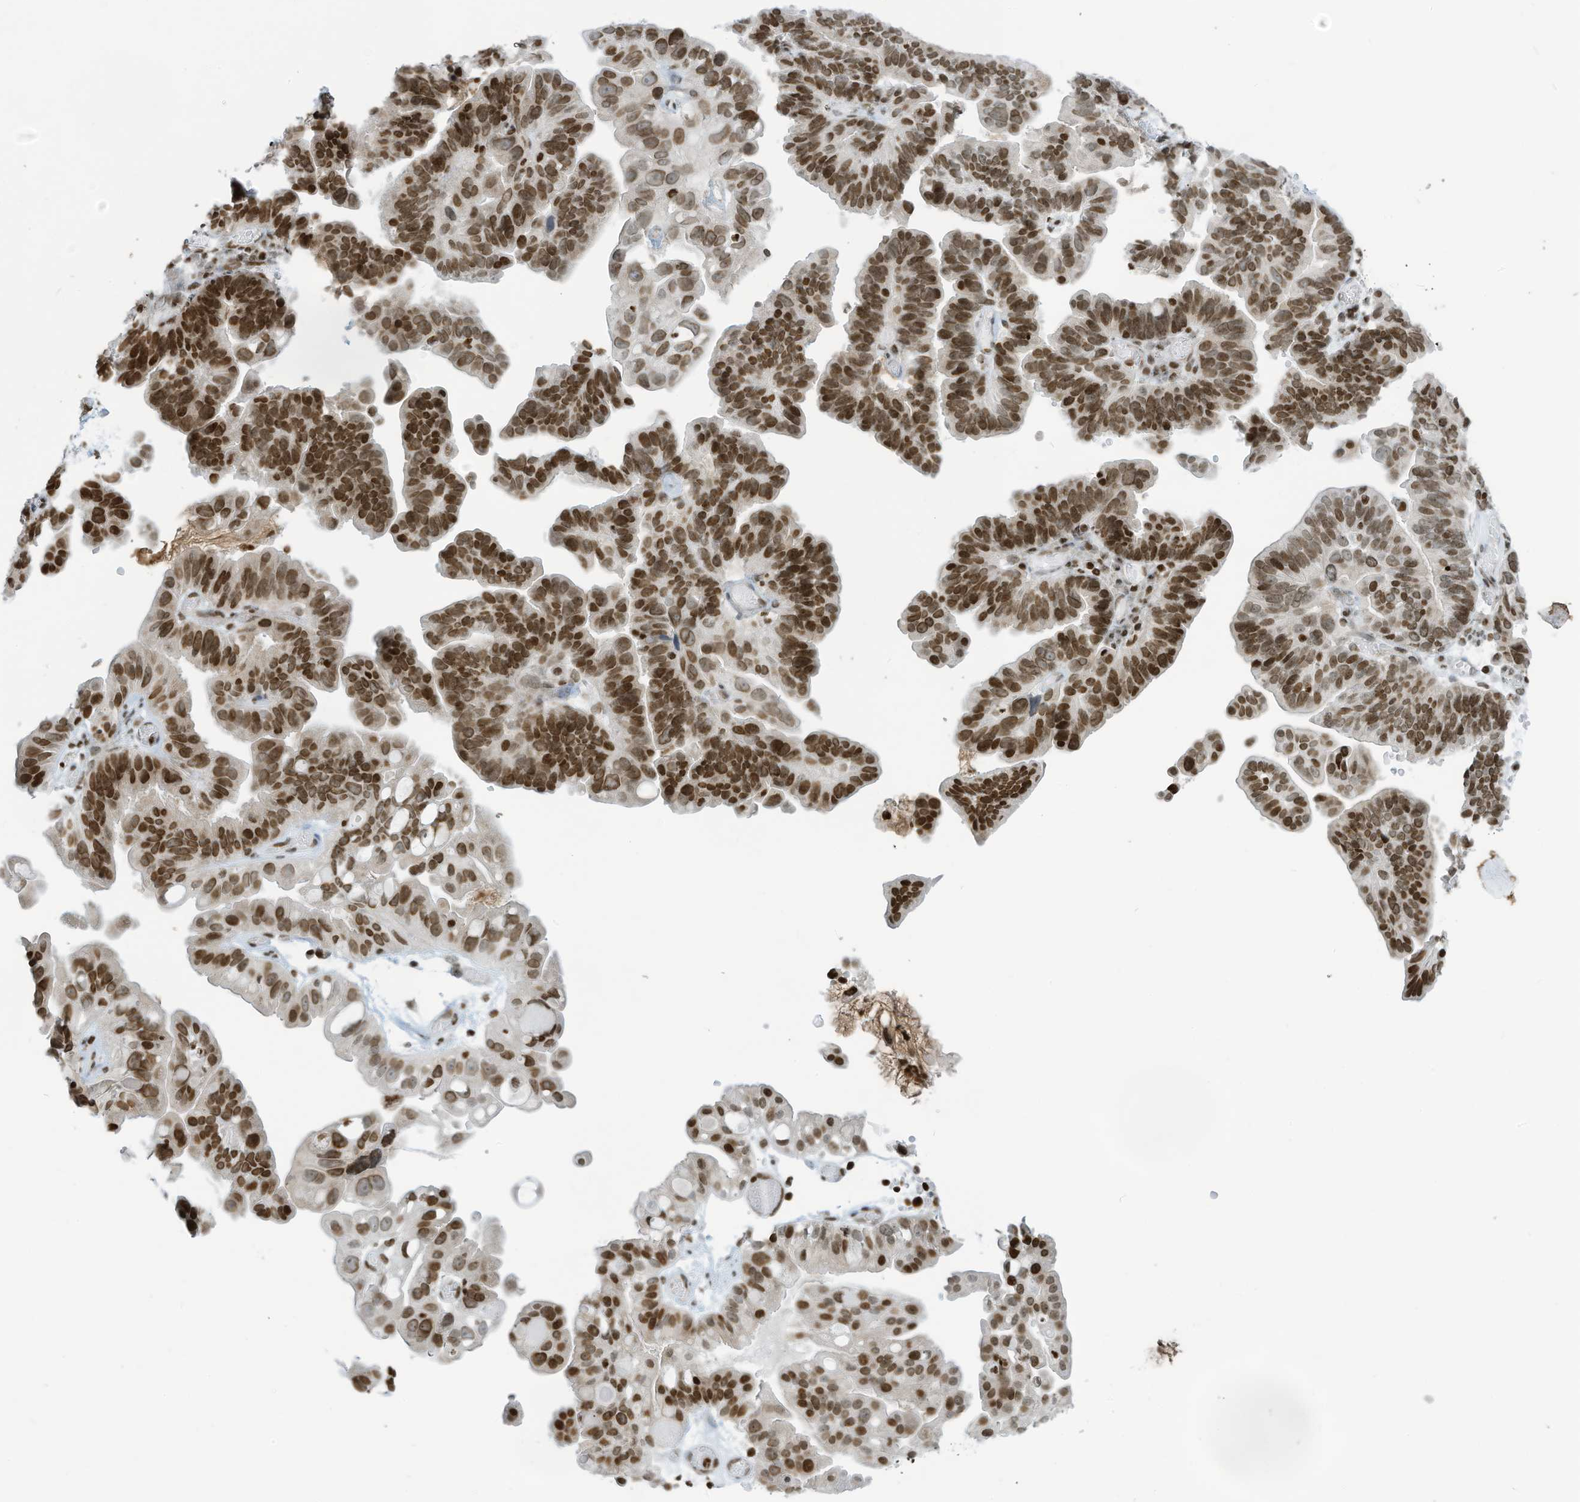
{"staining": {"intensity": "strong", "quantity": ">75%", "location": "nuclear"}, "tissue": "ovarian cancer", "cell_type": "Tumor cells", "image_type": "cancer", "snomed": [{"axis": "morphology", "description": "Cystadenocarcinoma, serous, NOS"}, {"axis": "topography", "description": "Ovary"}], "caption": "The histopathology image shows staining of serous cystadenocarcinoma (ovarian), revealing strong nuclear protein staining (brown color) within tumor cells. (IHC, brightfield microscopy, high magnification).", "gene": "ADI1", "patient": {"sex": "female", "age": 56}}